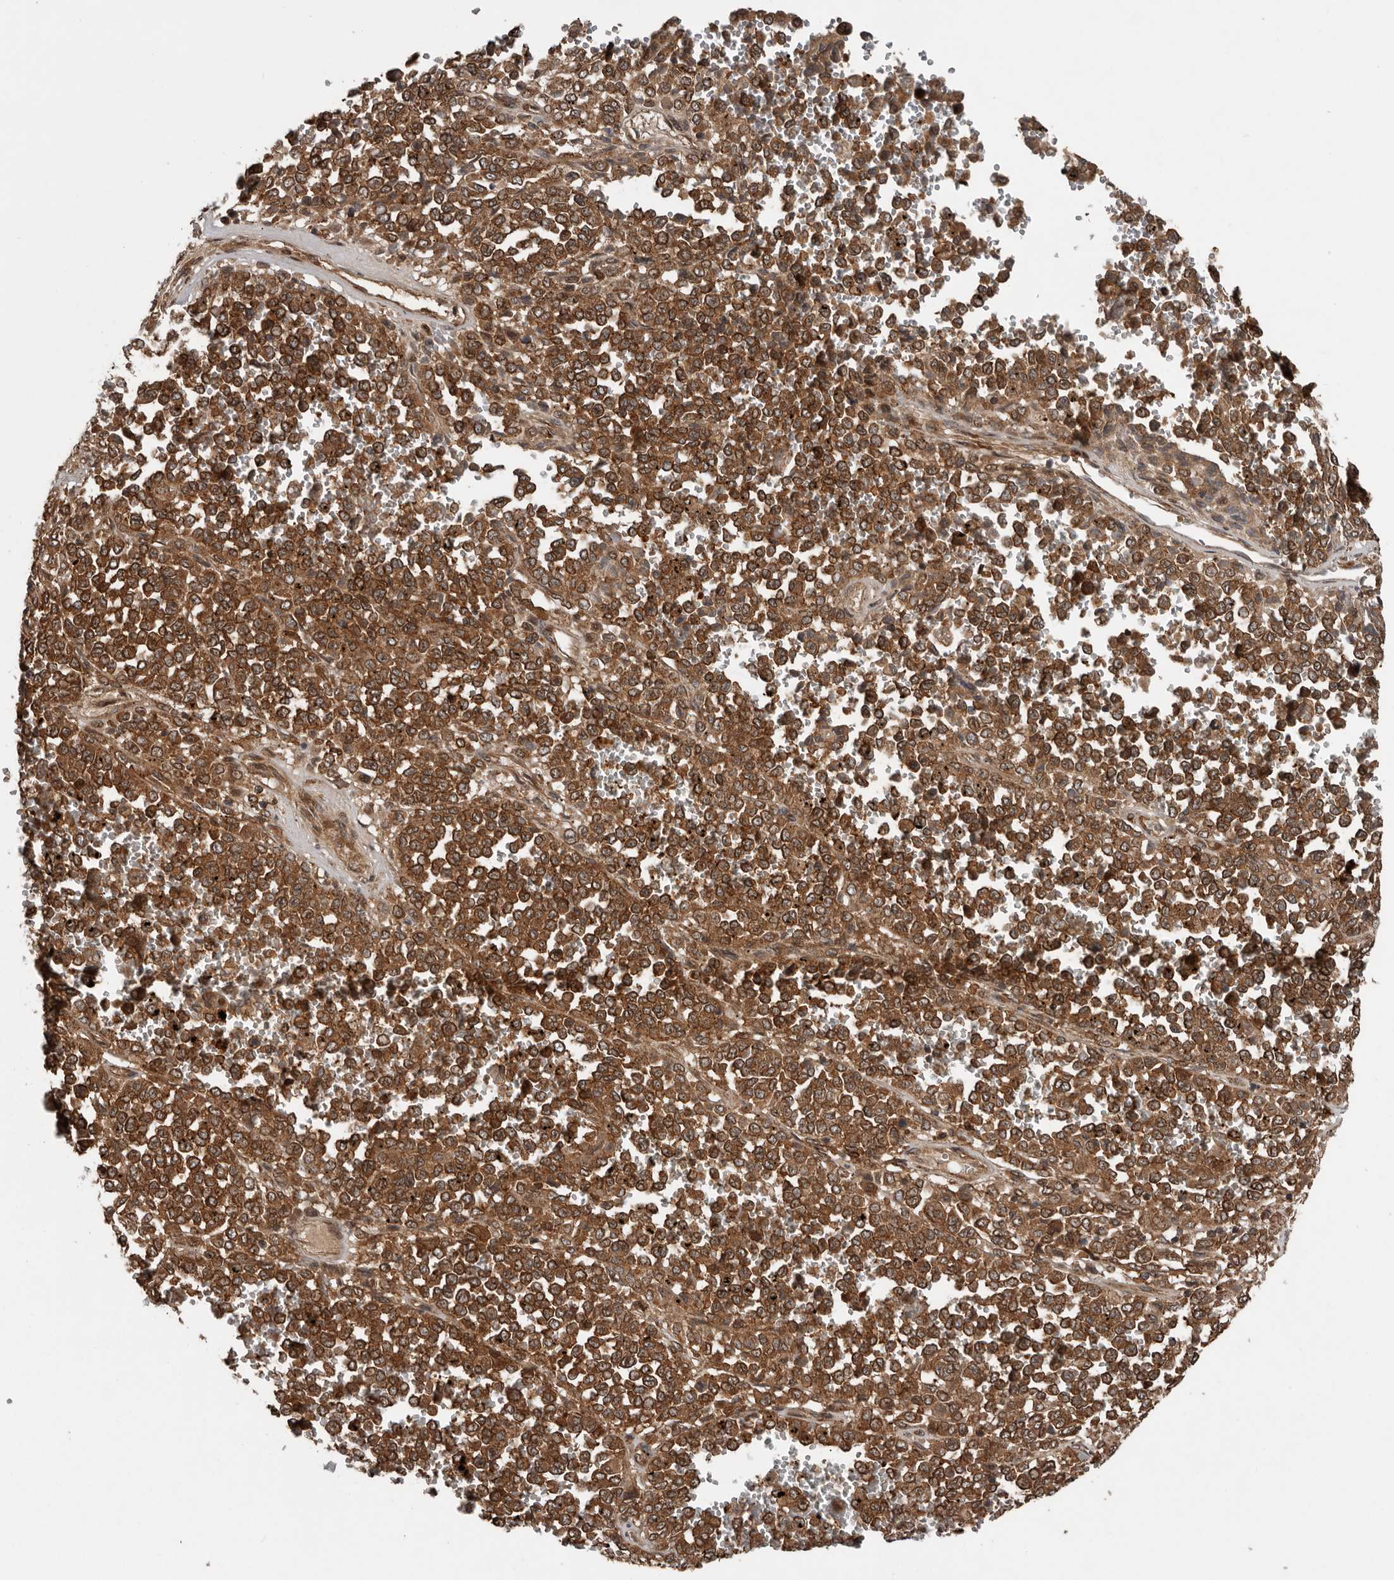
{"staining": {"intensity": "strong", "quantity": ">75%", "location": "cytoplasmic/membranous,nuclear"}, "tissue": "melanoma", "cell_type": "Tumor cells", "image_type": "cancer", "snomed": [{"axis": "morphology", "description": "Malignant melanoma, Metastatic site"}, {"axis": "topography", "description": "Pancreas"}], "caption": "Malignant melanoma (metastatic site) stained with immunohistochemistry (IHC) exhibits strong cytoplasmic/membranous and nuclear positivity in approximately >75% of tumor cells.", "gene": "CCDC190", "patient": {"sex": "female", "age": 30}}